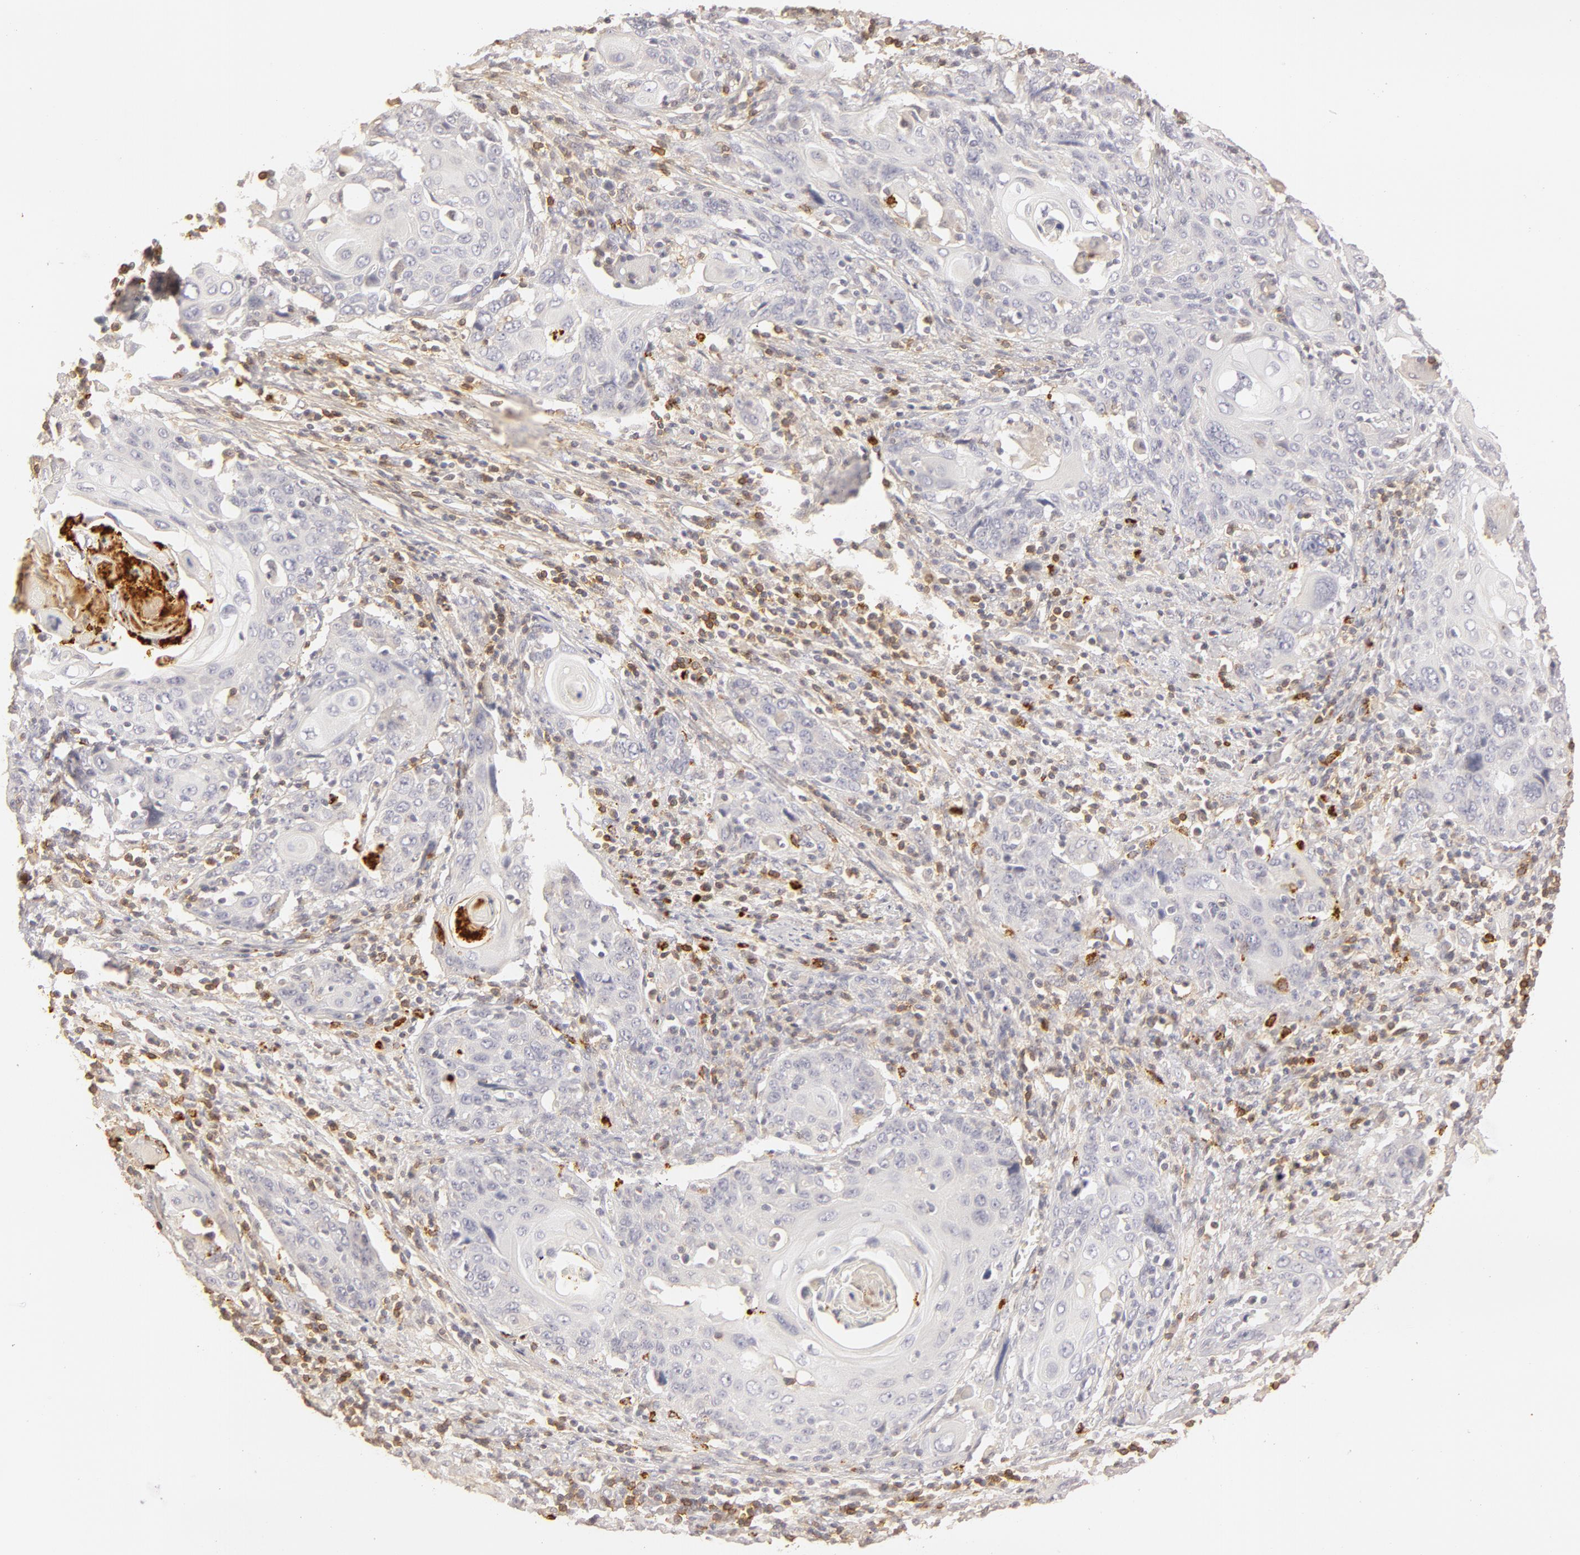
{"staining": {"intensity": "negative", "quantity": "none", "location": "none"}, "tissue": "cervical cancer", "cell_type": "Tumor cells", "image_type": "cancer", "snomed": [{"axis": "morphology", "description": "Squamous cell carcinoma, NOS"}, {"axis": "topography", "description": "Cervix"}], "caption": "A histopathology image of human cervical cancer is negative for staining in tumor cells. (DAB immunohistochemistry (IHC) visualized using brightfield microscopy, high magnification).", "gene": "C1R", "patient": {"sex": "female", "age": 54}}